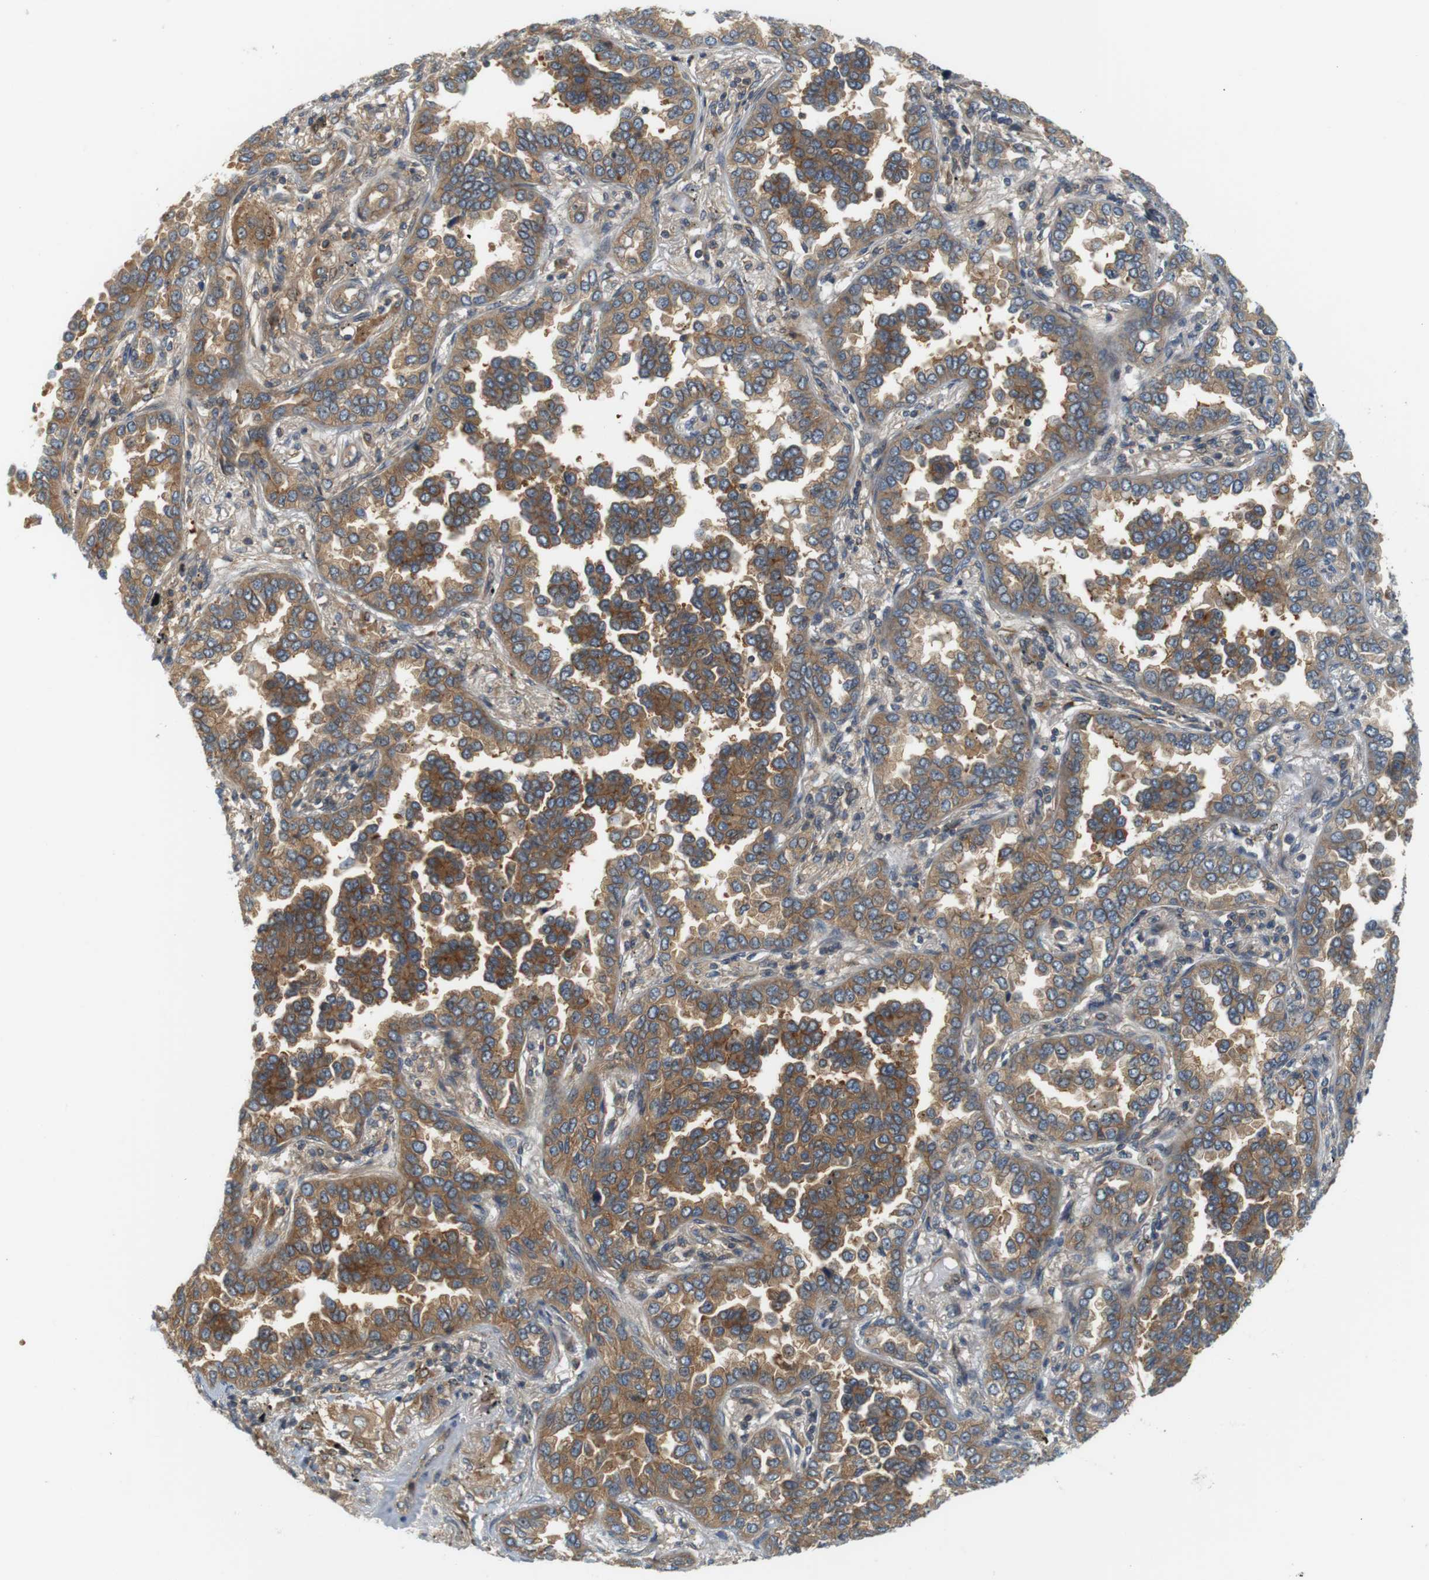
{"staining": {"intensity": "strong", "quantity": "25%-75%", "location": "cytoplasmic/membranous"}, "tissue": "lung cancer", "cell_type": "Tumor cells", "image_type": "cancer", "snomed": [{"axis": "morphology", "description": "Normal tissue, NOS"}, {"axis": "morphology", "description": "Adenocarcinoma, NOS"}, {"axis": "topography", "description": "Lung"}], "caption": "Adenocarcinoma (lung) stained with DAB (3,3'-diaminobenzidine) immunohistochemistry (IHC) shows high levels of strong cytoplasmic/membranous positivity in approximately 25%-75% of tumor cells.", "gene": "SH3GLB1", "patient": {"sex": "male", "age": 59}}